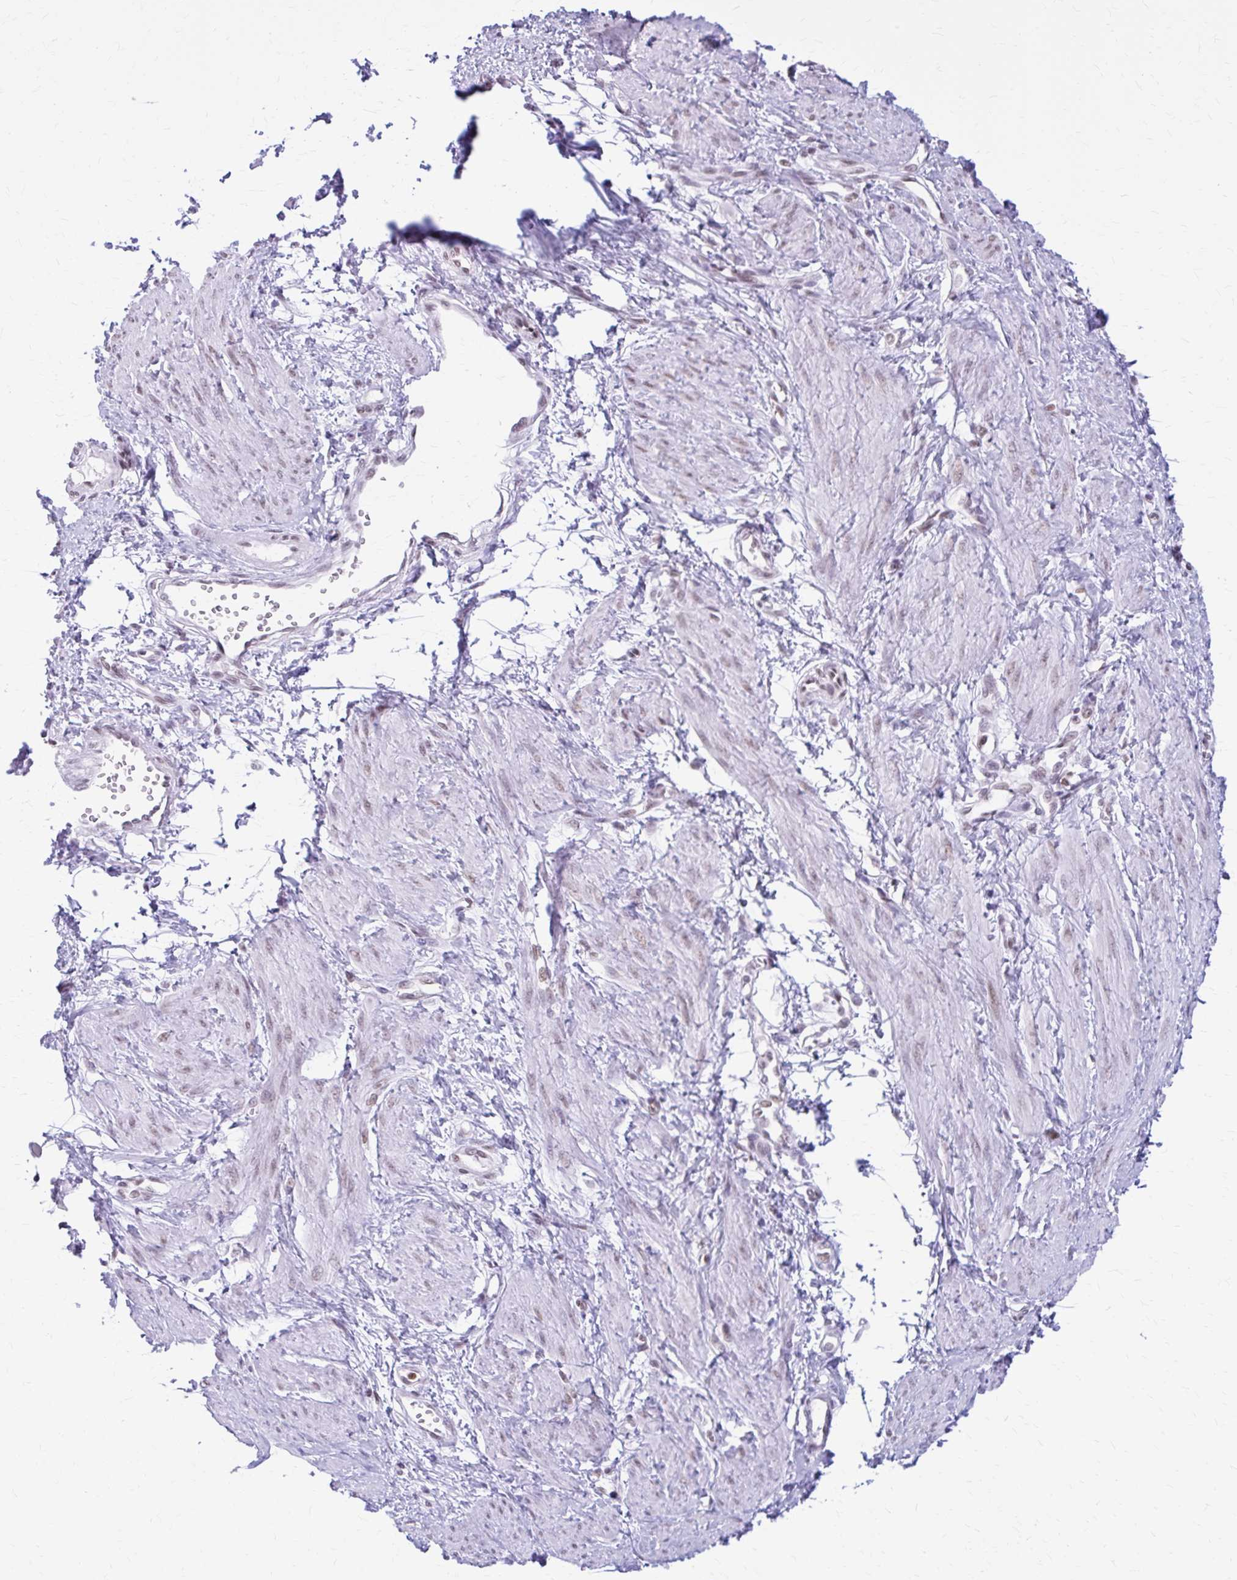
{"staining": {"intensity": "moderate", "quantity": "25%-75%", "location": "nuclear"}, "tissue": "smooth muscle", "cell_type": "Smooth muscle cells", "image_type": "normal", "snomed": [{"axis": "morphology", "description": "Normal tissue, NOS"}, {"axis": "topography", "description": "Smooth muscle"}, {"axis": "topography", "description": "Uterus"}], "caption": "Smooth muscle stained with DAB immunohistochemistry (IHC) displays medium levels of moderate nuclear expression in approximately 25%-75% of smooth muscle cells.", "gene": "PABIR1", "patient": {"sex": "female", "age": 39}}